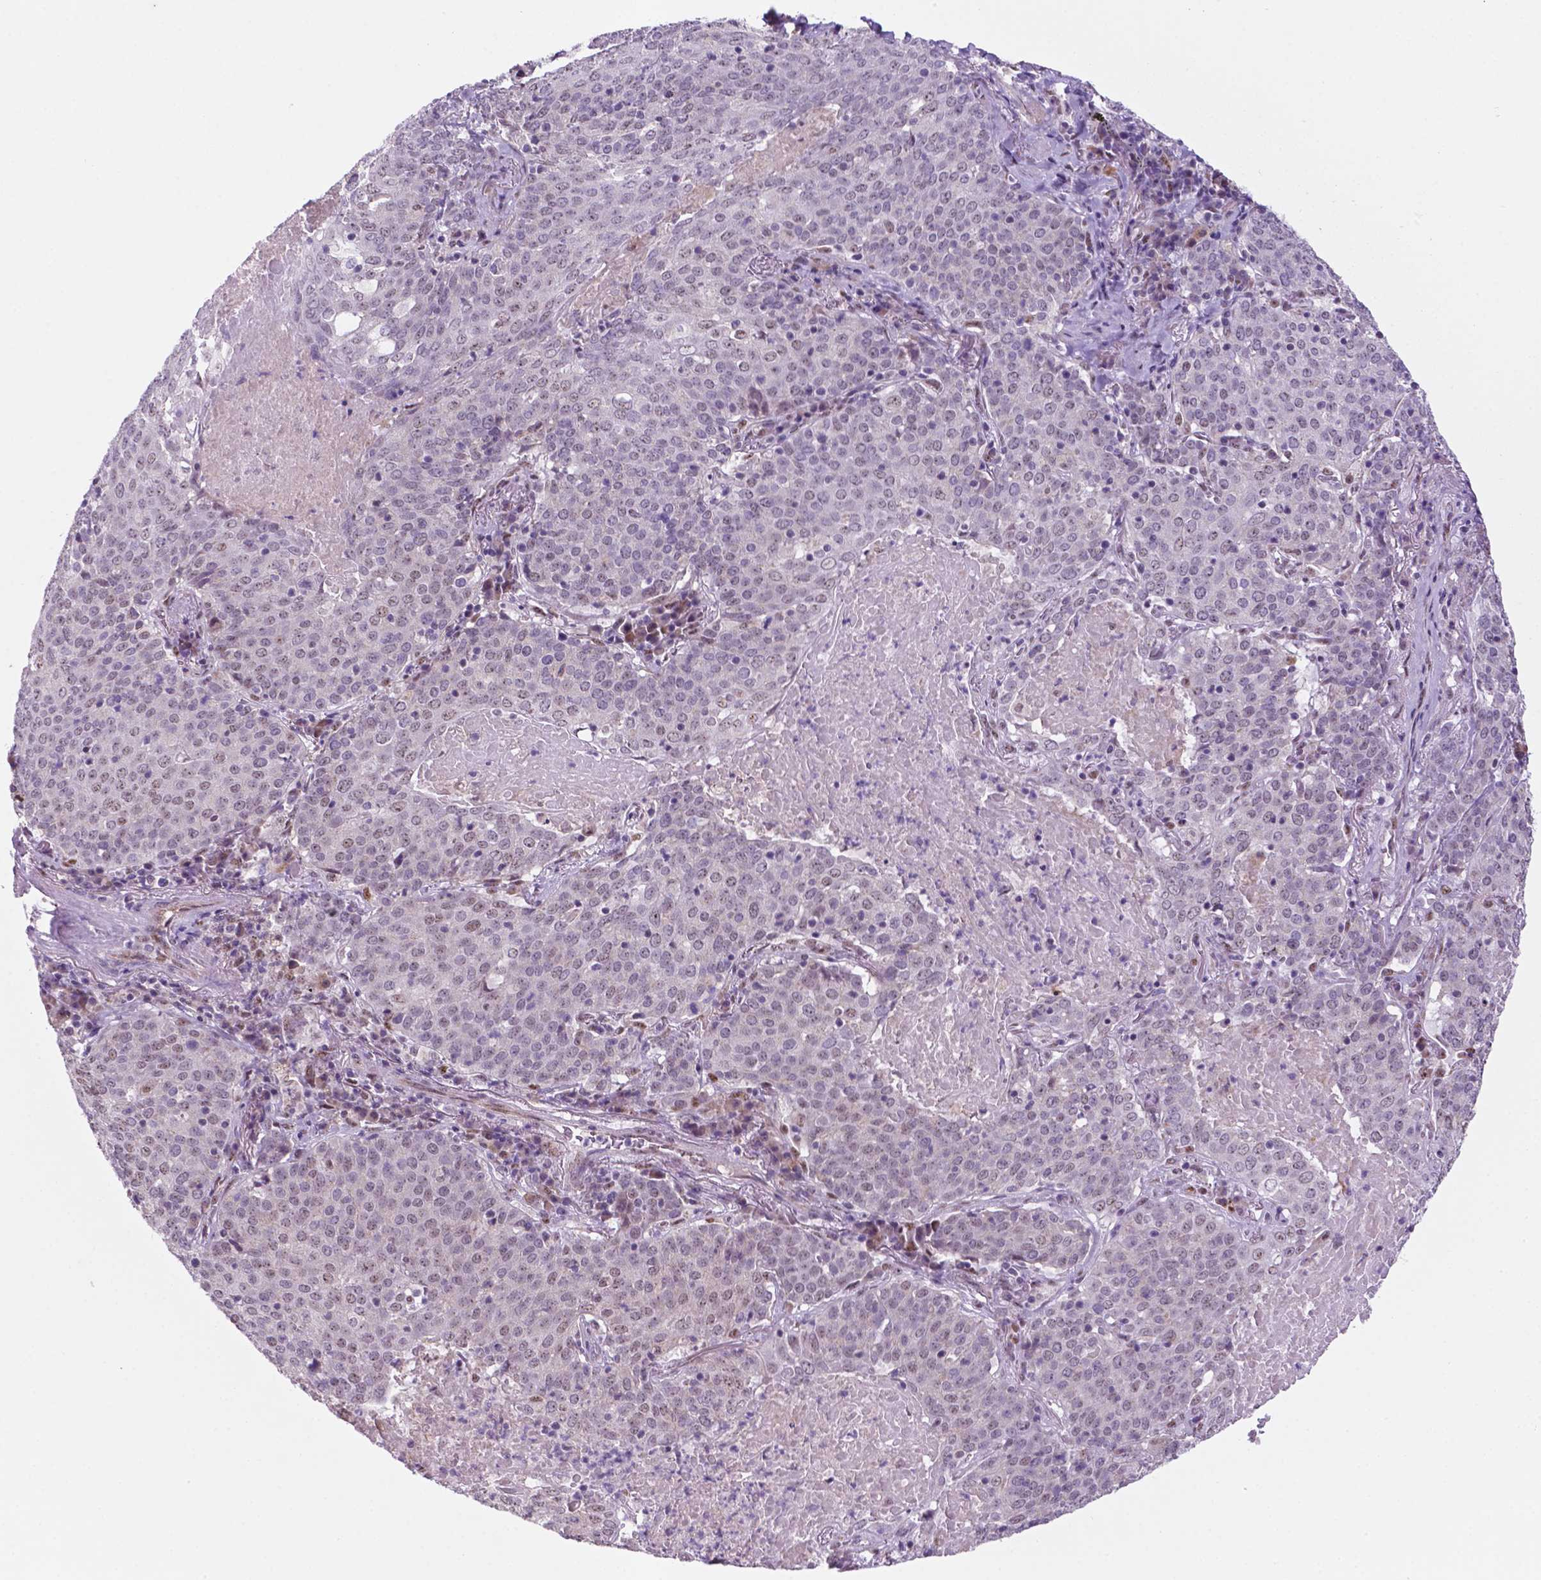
{"staining": {"intensity": "weak", "quantity": "<25%", "location": "nuclear"}, "tissue": "lung cancer", "cell_type": "Tumor cells", "image_type": "cancer", "snomed": [{"axis": "morphology", "description": "Squamous cell carcinoma, NOS"}, {"axis": "topography", "description": "Lung"}], "caption": "High magnification brightfield microscopy of lung cancer stained with DAB (3,3'-diaminobenzidine) (brown) and counterstained with hematoxylin (blue): tumor cells show no significant positivity.", "gene": "C18orf21", "patient": {"sex": "male", "age": 82}}